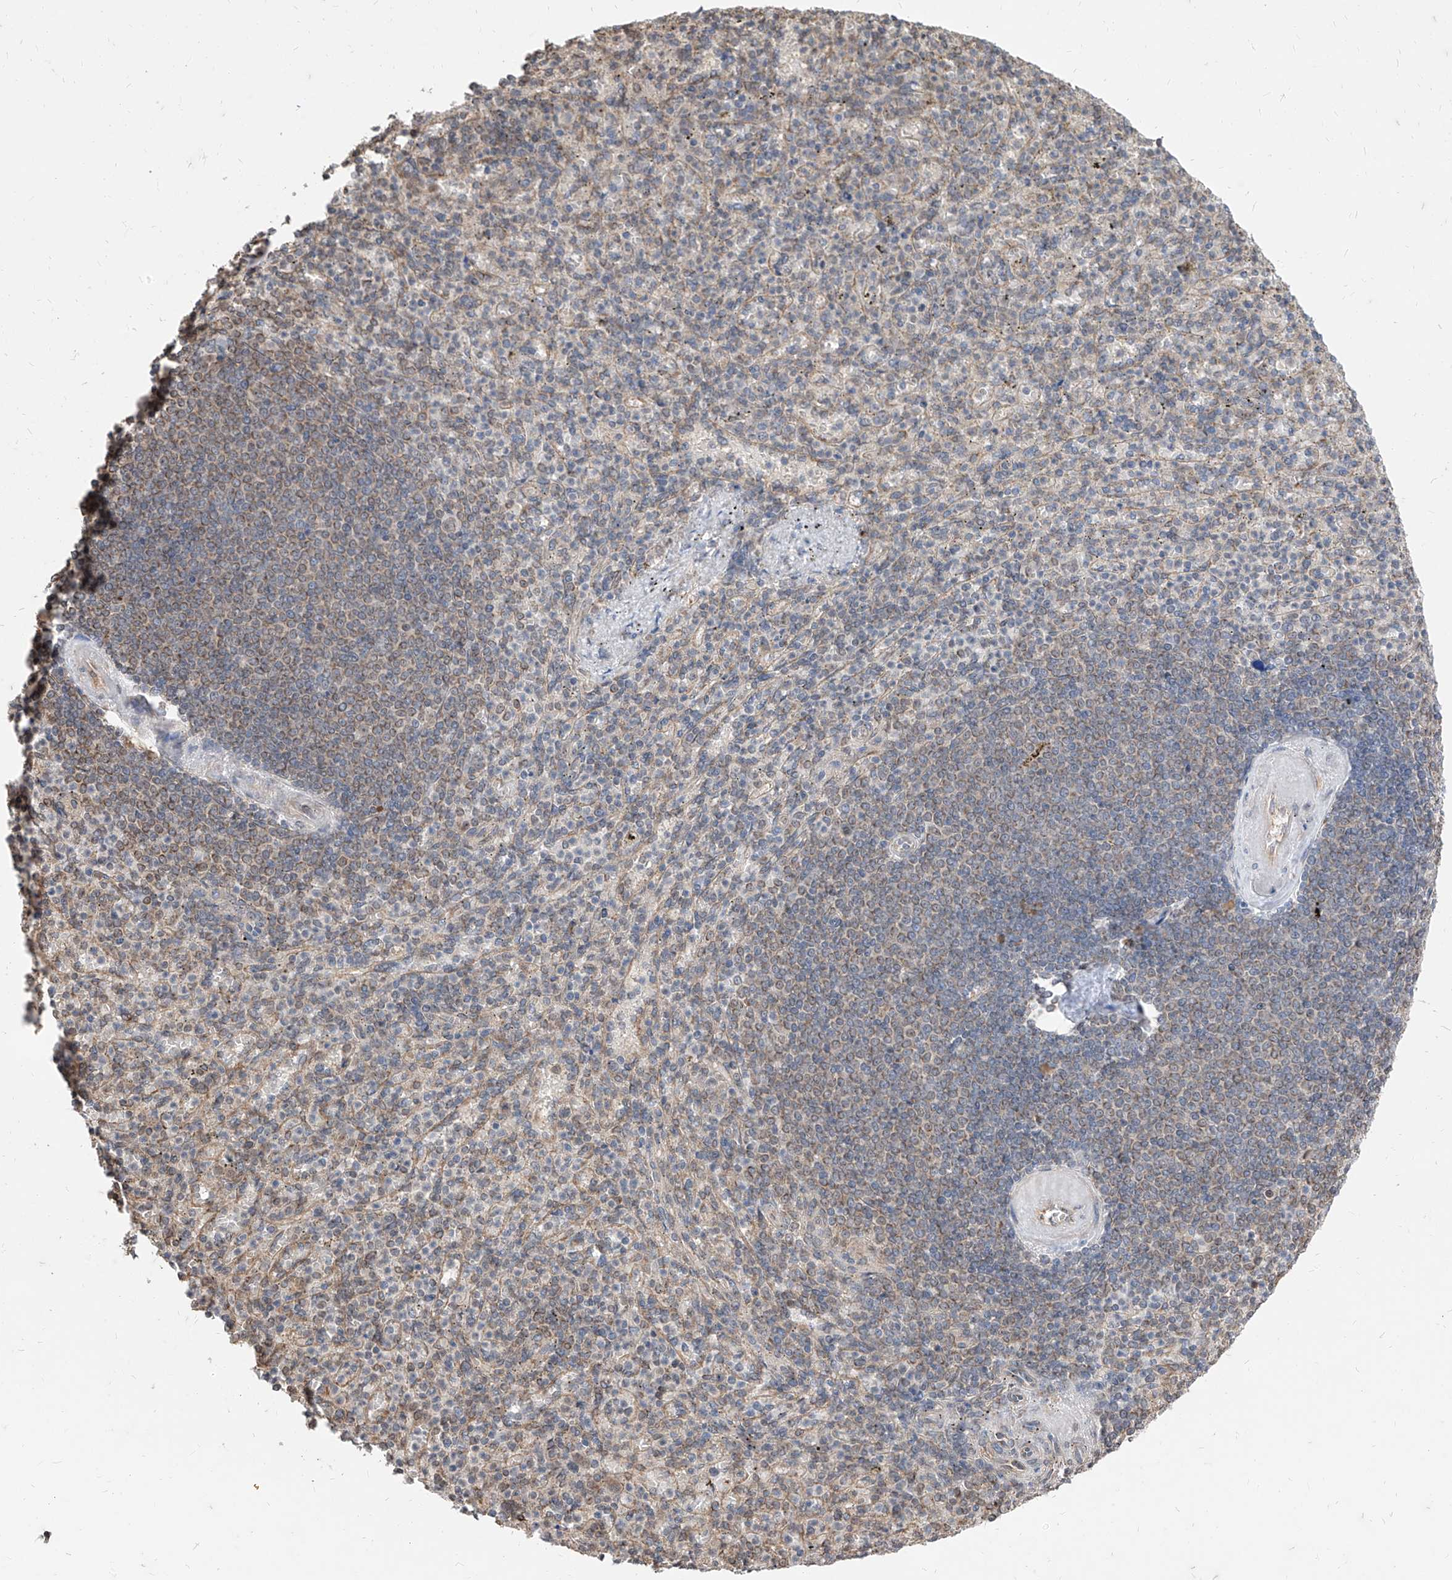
{"staining": {"intensity": "weak", "quantity": "<25%", "location": "cytoplasmic/membranous"}, "tissue": "spleen", "cell_type": "Cells in red pulp", "image_type": "normal", "snomed": [{"axis": "morphology", "description": "Normal tissue, NOS"}, {"axis": "topography", "description": "Spleen"}], "caption": "The IHC photomicrograph has no significant positivity in cells in red pulp of spleen.", "gene": "C8orf82", "patient": {"sex": "female", "age": 74}}